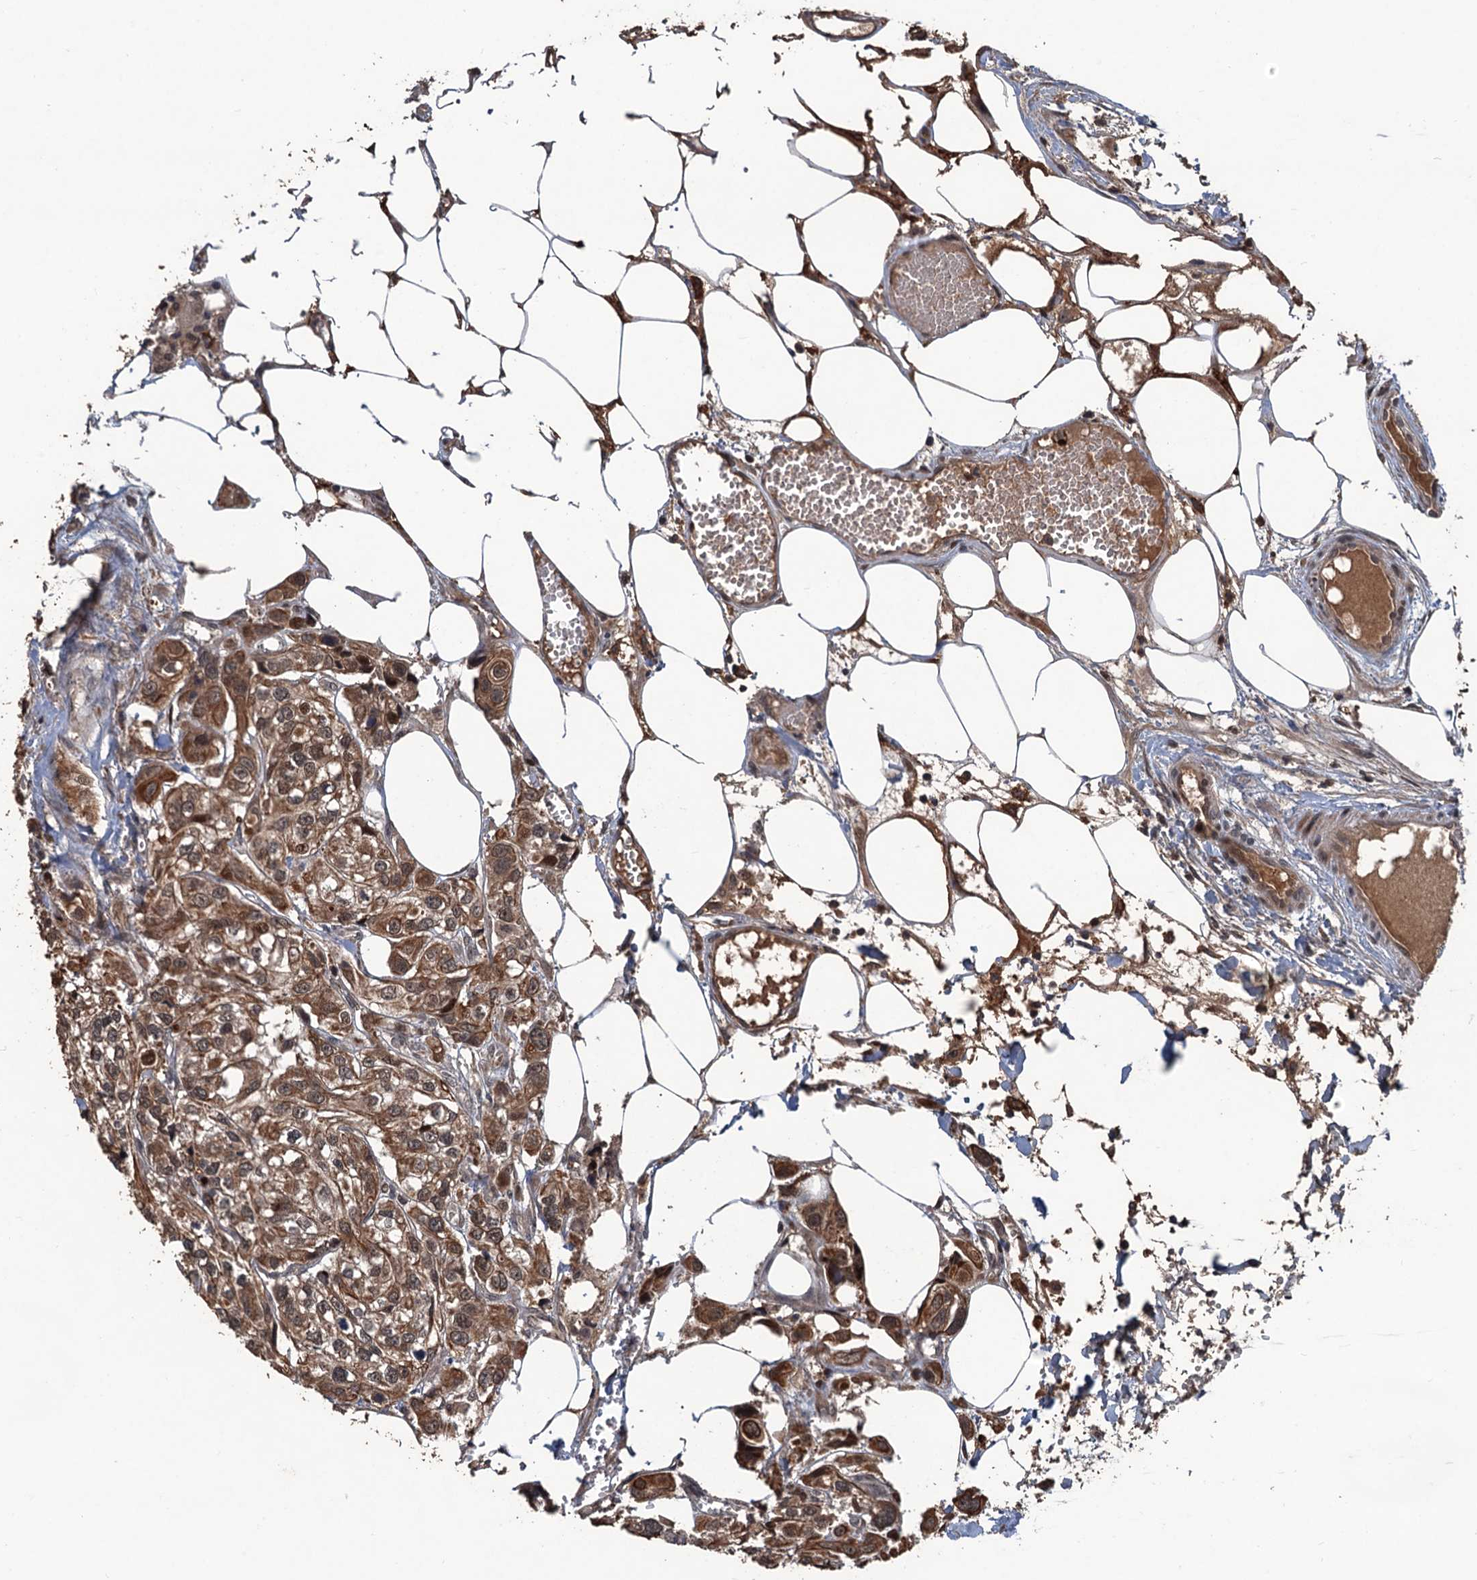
{"staining": {"intensity": "moderate", "quantity": ">75%", "location": "cytoplasmic/membranous,nuclear"}, "tissue": "urothelial cancer", "cell_type": "Tumor cells", "image_type": "cancer", "snomed": [{"axis": "morphology", "description": "Urothelial carcinoma, High grade"}, {"axis": "topography", "description": "Urinary bladder"}], "caption": "Tumor cells display medium levels of moderate cytoplasmic/membranous and nuclear staining in approximately >75% of cells in human urothelial carcinoma (high-grade).", "gene": "ZNF438", "patient": {"sex": "male", "age": 67}}